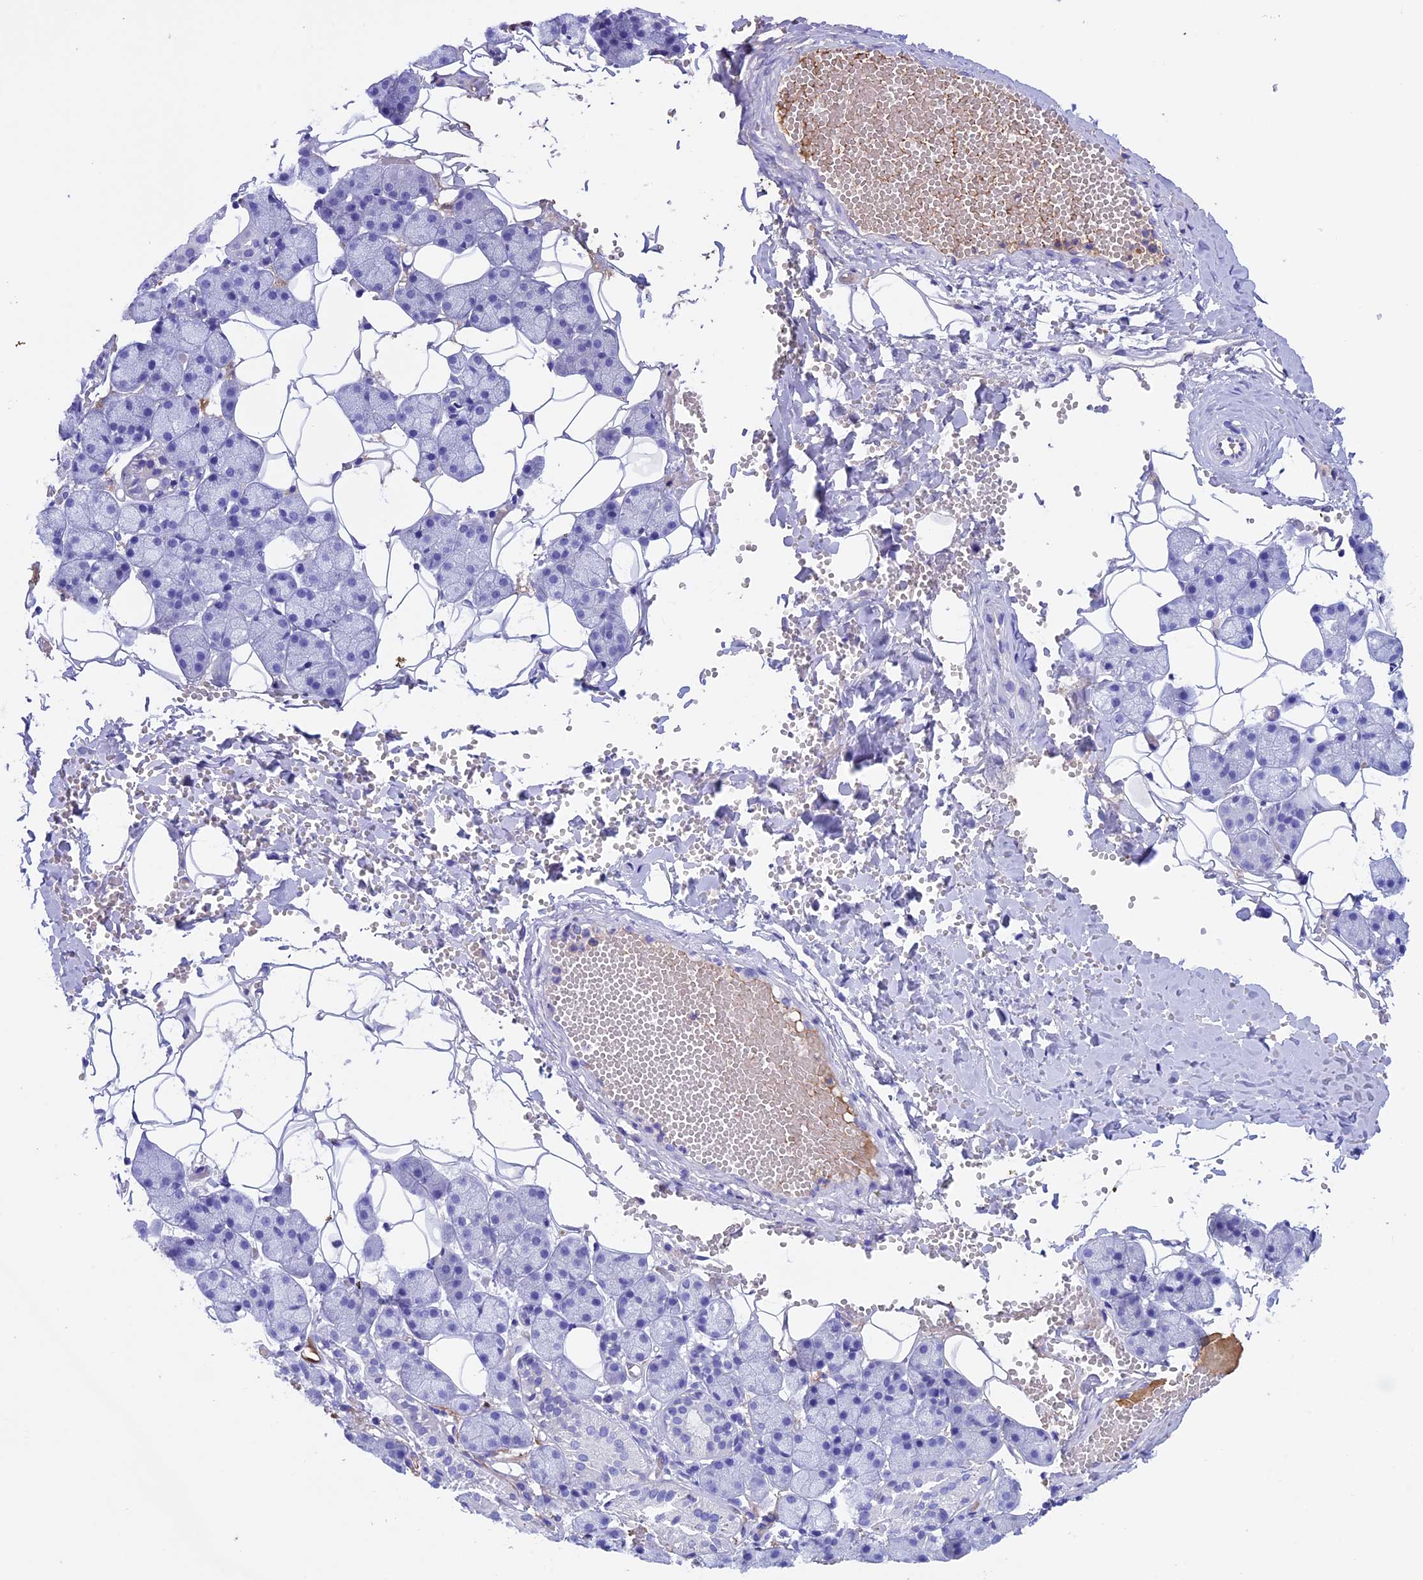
{"staining": {"intensity": "negative", "quantity": "none", "location": "none"}, "tissue": "salivary gland", "cell_type": "Glandular cells", "image_type": "normal", "snomed": [{"axis": "morphology", "description": "Normal tissue, NOS"}, {"axis": "topography", "description": "Salivary gland"}], "caption": "Unremarkable salivary gland was stained to show a protein in brown. There is no significant staining in glandular cells. Brightfield microscopy of immunohistochemistry stained with DAB (3,3'-diaminobenzidine) (brown) and hematoxylin (blue), captured at high magnification.", "gene": "IGSF6", "patient": {"sex": "female", "age": 33}}